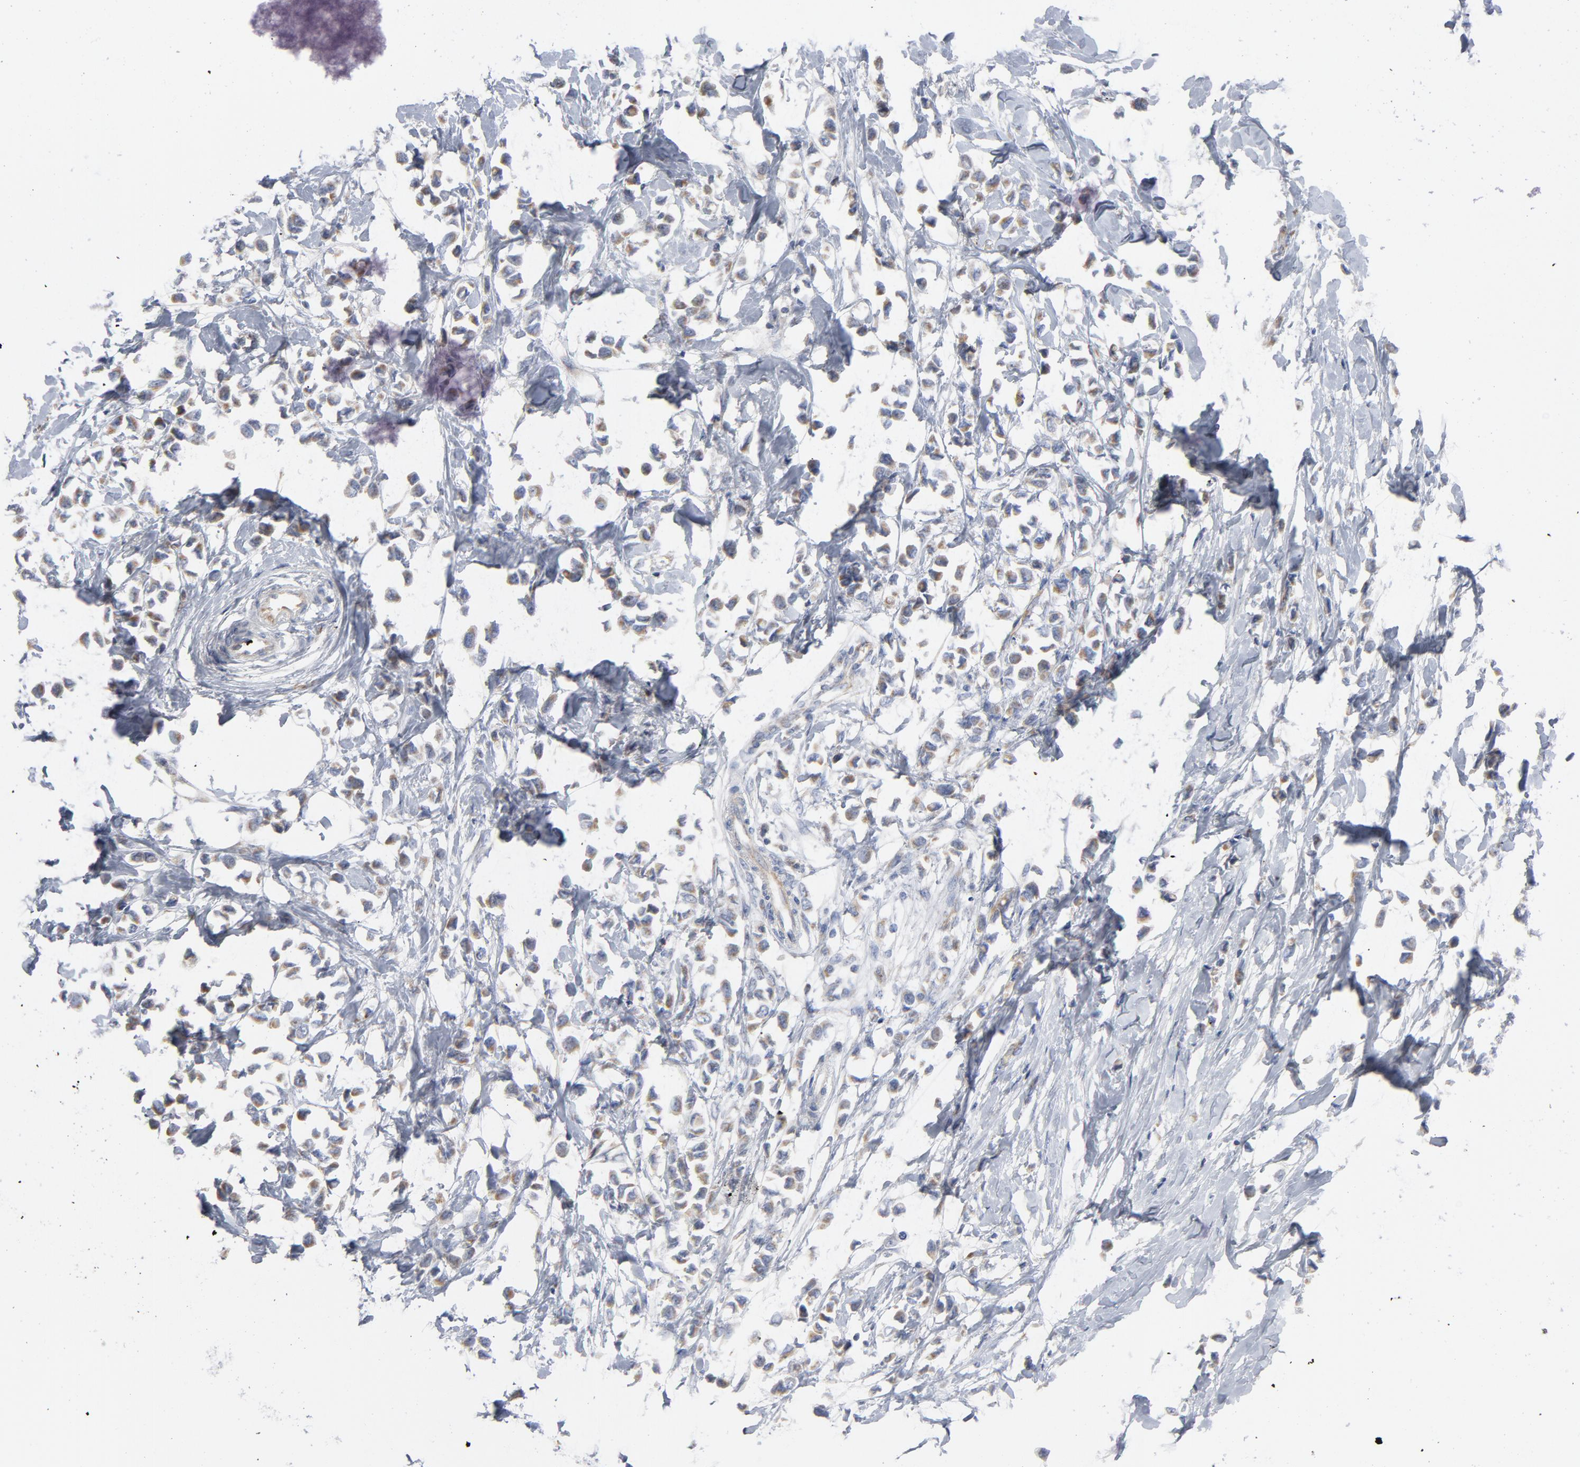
{"staining": {"intensity": "weak", "quantity": ">75%", "location": "cytoplasmic/membranous"}, "tissue": "breast cancer", "cell_type": "Tumor cells", "image_type": "cancer", "snomed": [{"axis": "morphology", "description": "Lobular carcinoma"}, {"axis": "topography", "description": "Breast"}], "caption": "Immunohistochemical staining of human breast cancer demonstrates low levels of weak cytoplasmic/membranous expression in about >75% of tumor cells.", "gene": "OXA1L", "patient": {"sex": "female", "age": 51}}